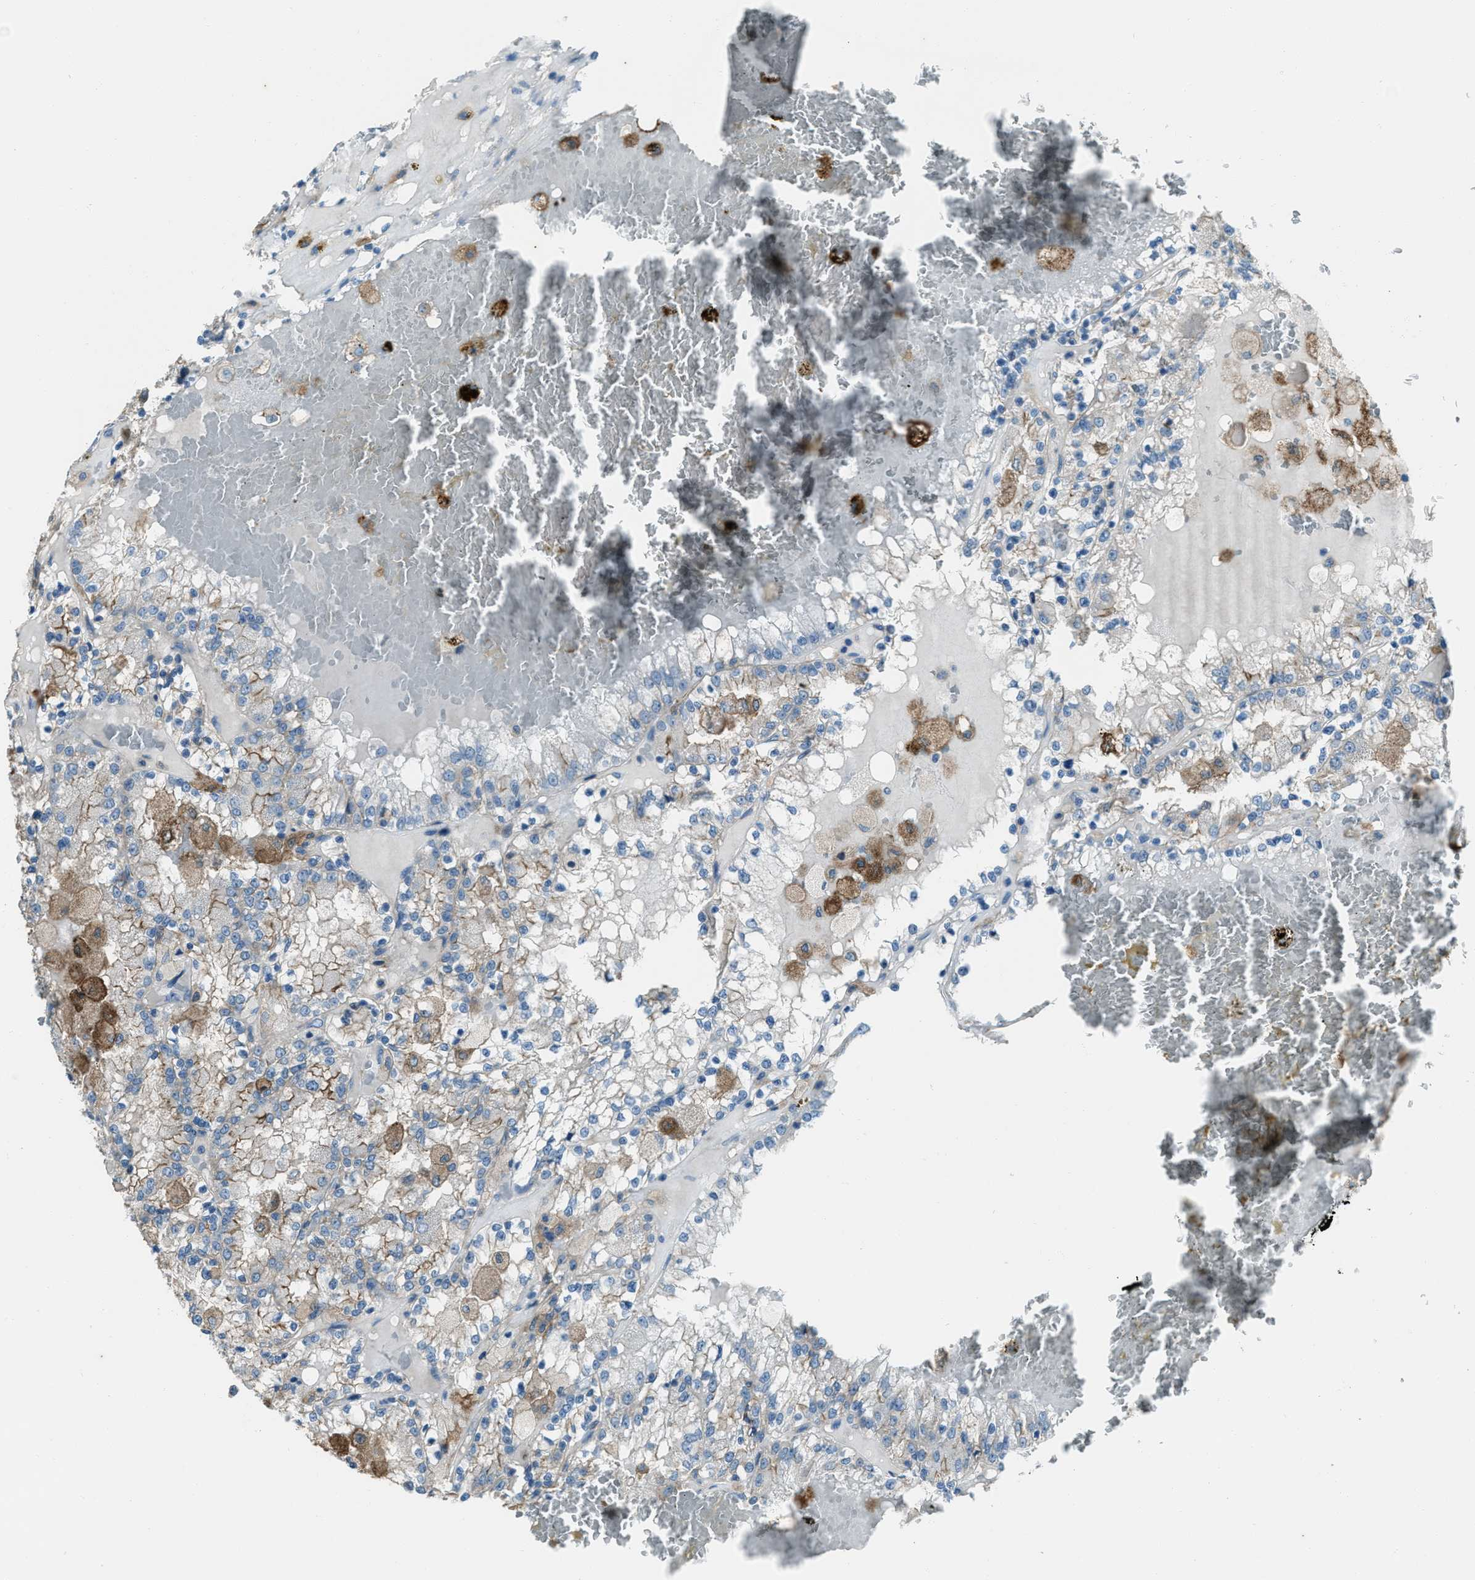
{"staining": {"intensity": "moderate", "quantity": "<25%", "location": "cytoplasmic/membranous"}, "tissue": "renal cancer", "cell_type": "Tumor cells", "image_type": "cancer", "snomed": [{"axis": "morphology", "description": "Adenocarcinoma, NOS"}, {"axis": "topography", "description": "Kidney"}], "caption": "A photomicrograph of human renal cancer (adenocarcinoma) stained for a protein shows moderate cytoplasmic/membranous brown staining in tumor cells. Nuclei are stained in blue.", "gene": "SVIL", "patient": {"sex": "female", "age": 56}}